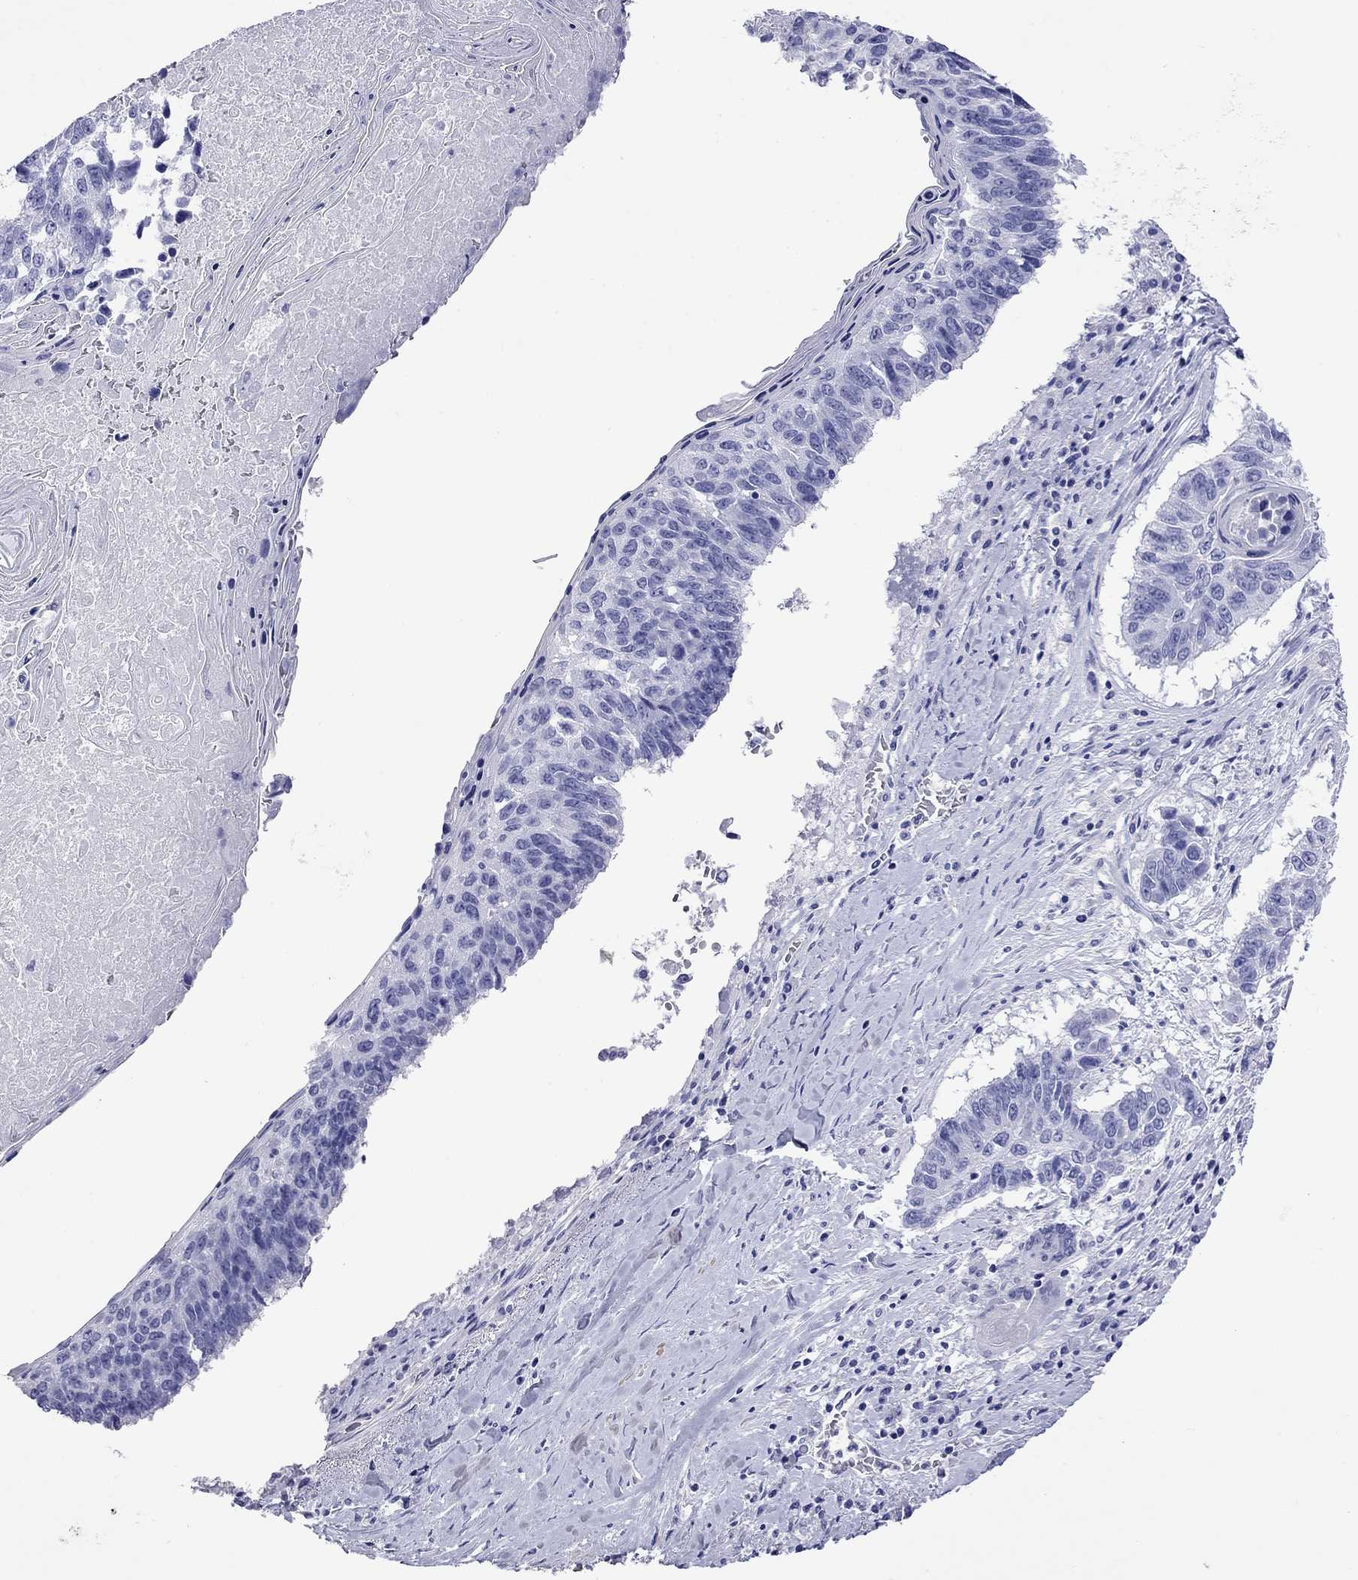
{"staining": {"intensity": "negative", "quantity": "none", "location": "none"}, "tissue": "lung cancer", "cell_type": "Tumor cells", "image_type": "cancer", "snomed": [{"axis": "morphology", "description": "Squamous cell carcinoma, NOS"}, {"axis": "topography", "description": "Lung"}], "caption": "Immunohistochemical staining of lung cancer demonstrates no significant positivity in tumor cells.", "gene": "KIAA2012", "patient": {"sex": "male", "age": 73}}